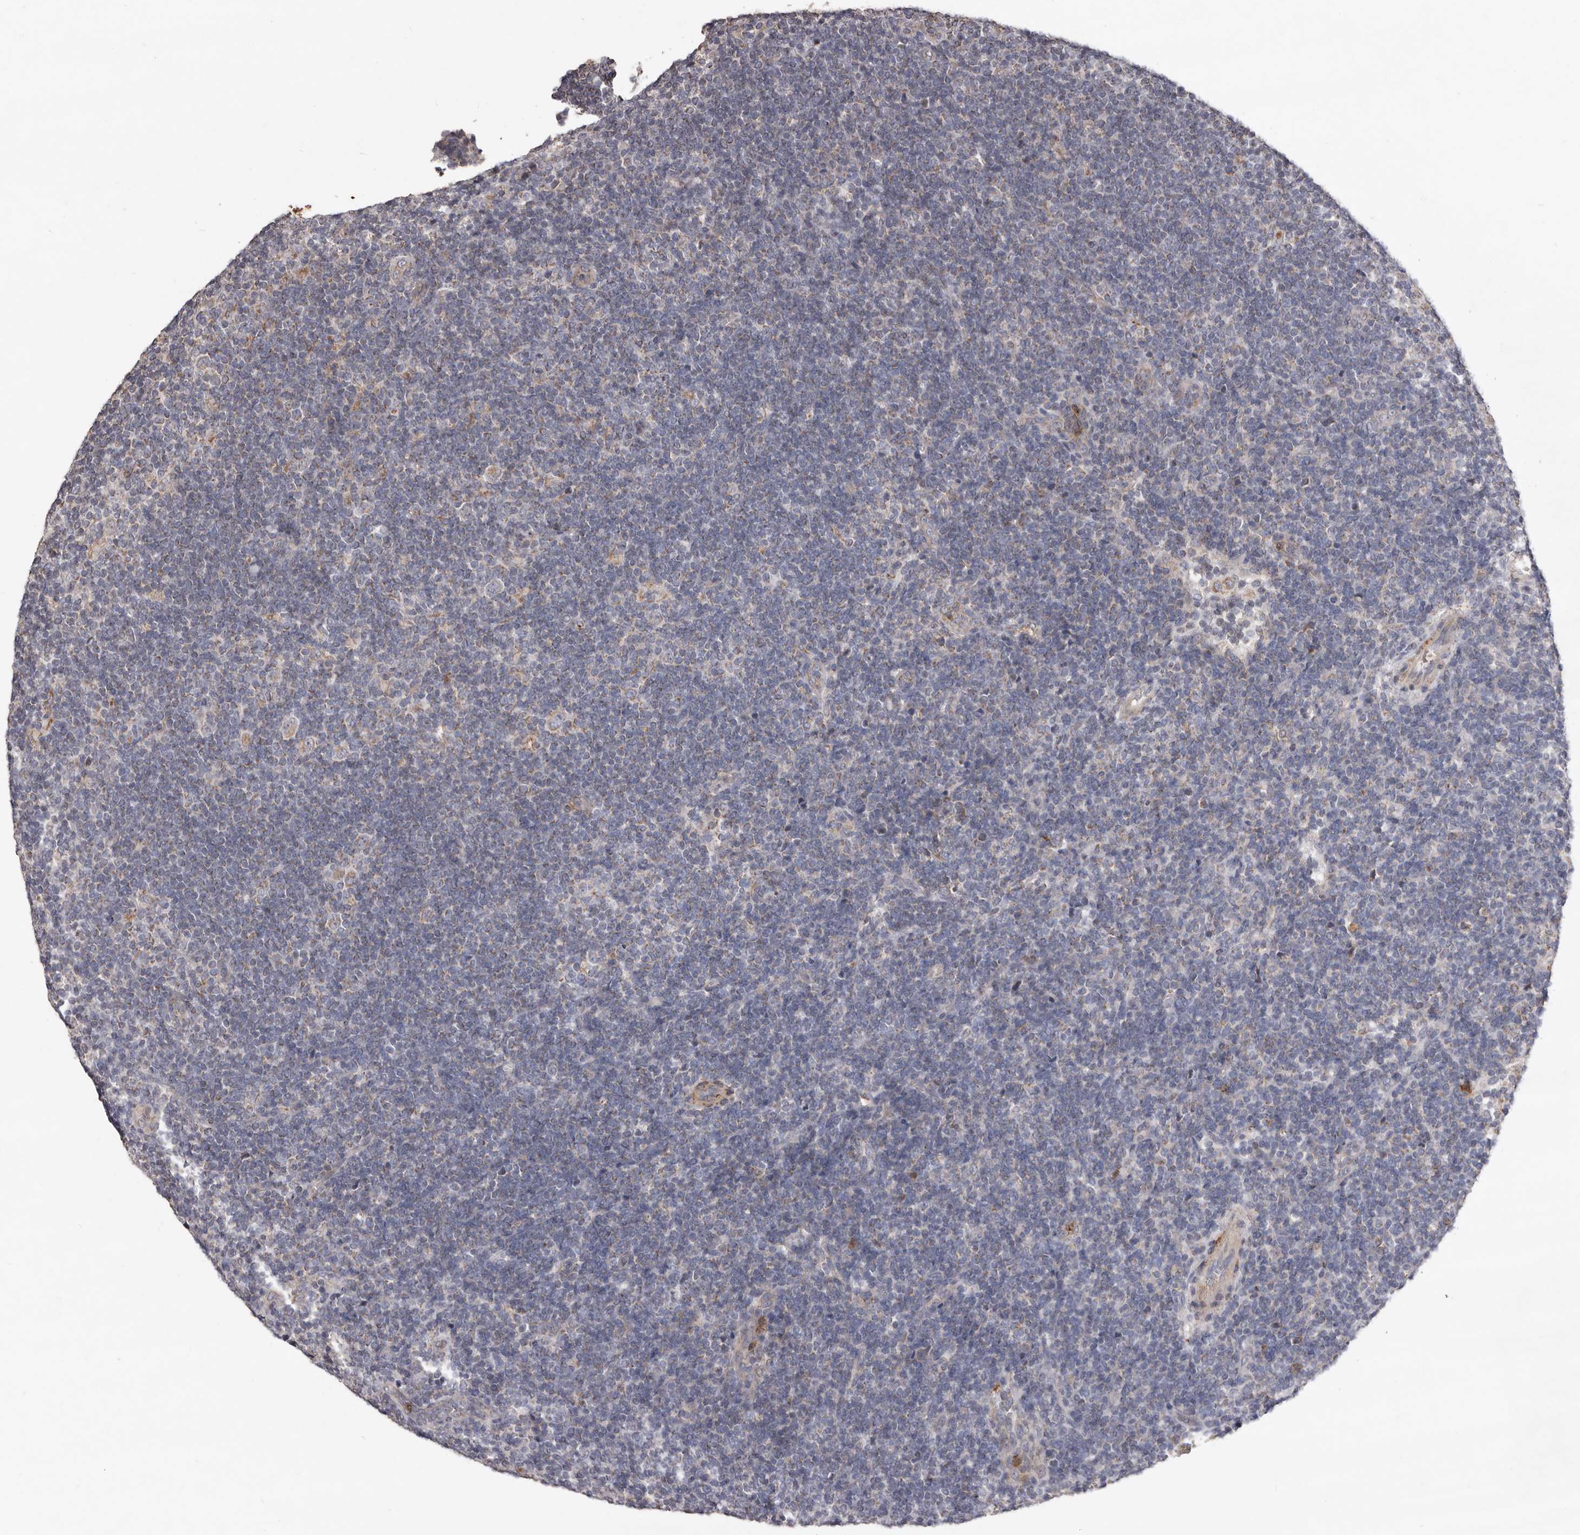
{"staining": {"intensity": "weak", "quantity": "<25%", "location": "cytoplasmic/membranous"}, "tissue": "lymphoma", "cell_type": "Tumor cells", "image_type": "cancer", "snomed": [{"axis": "morphology", "description": "Hodgkin's disease, NOS"}, {"axis": "topography", "description": "Lymph node"}], "caption": "DAB (3,3'-diaminobenzidine) immunohistochemical staining of Hodgkin's disease shows no significant positivity in tumor cells.", "gene": "CXCL14", "patient": {"sex": "female", "age": 57}}